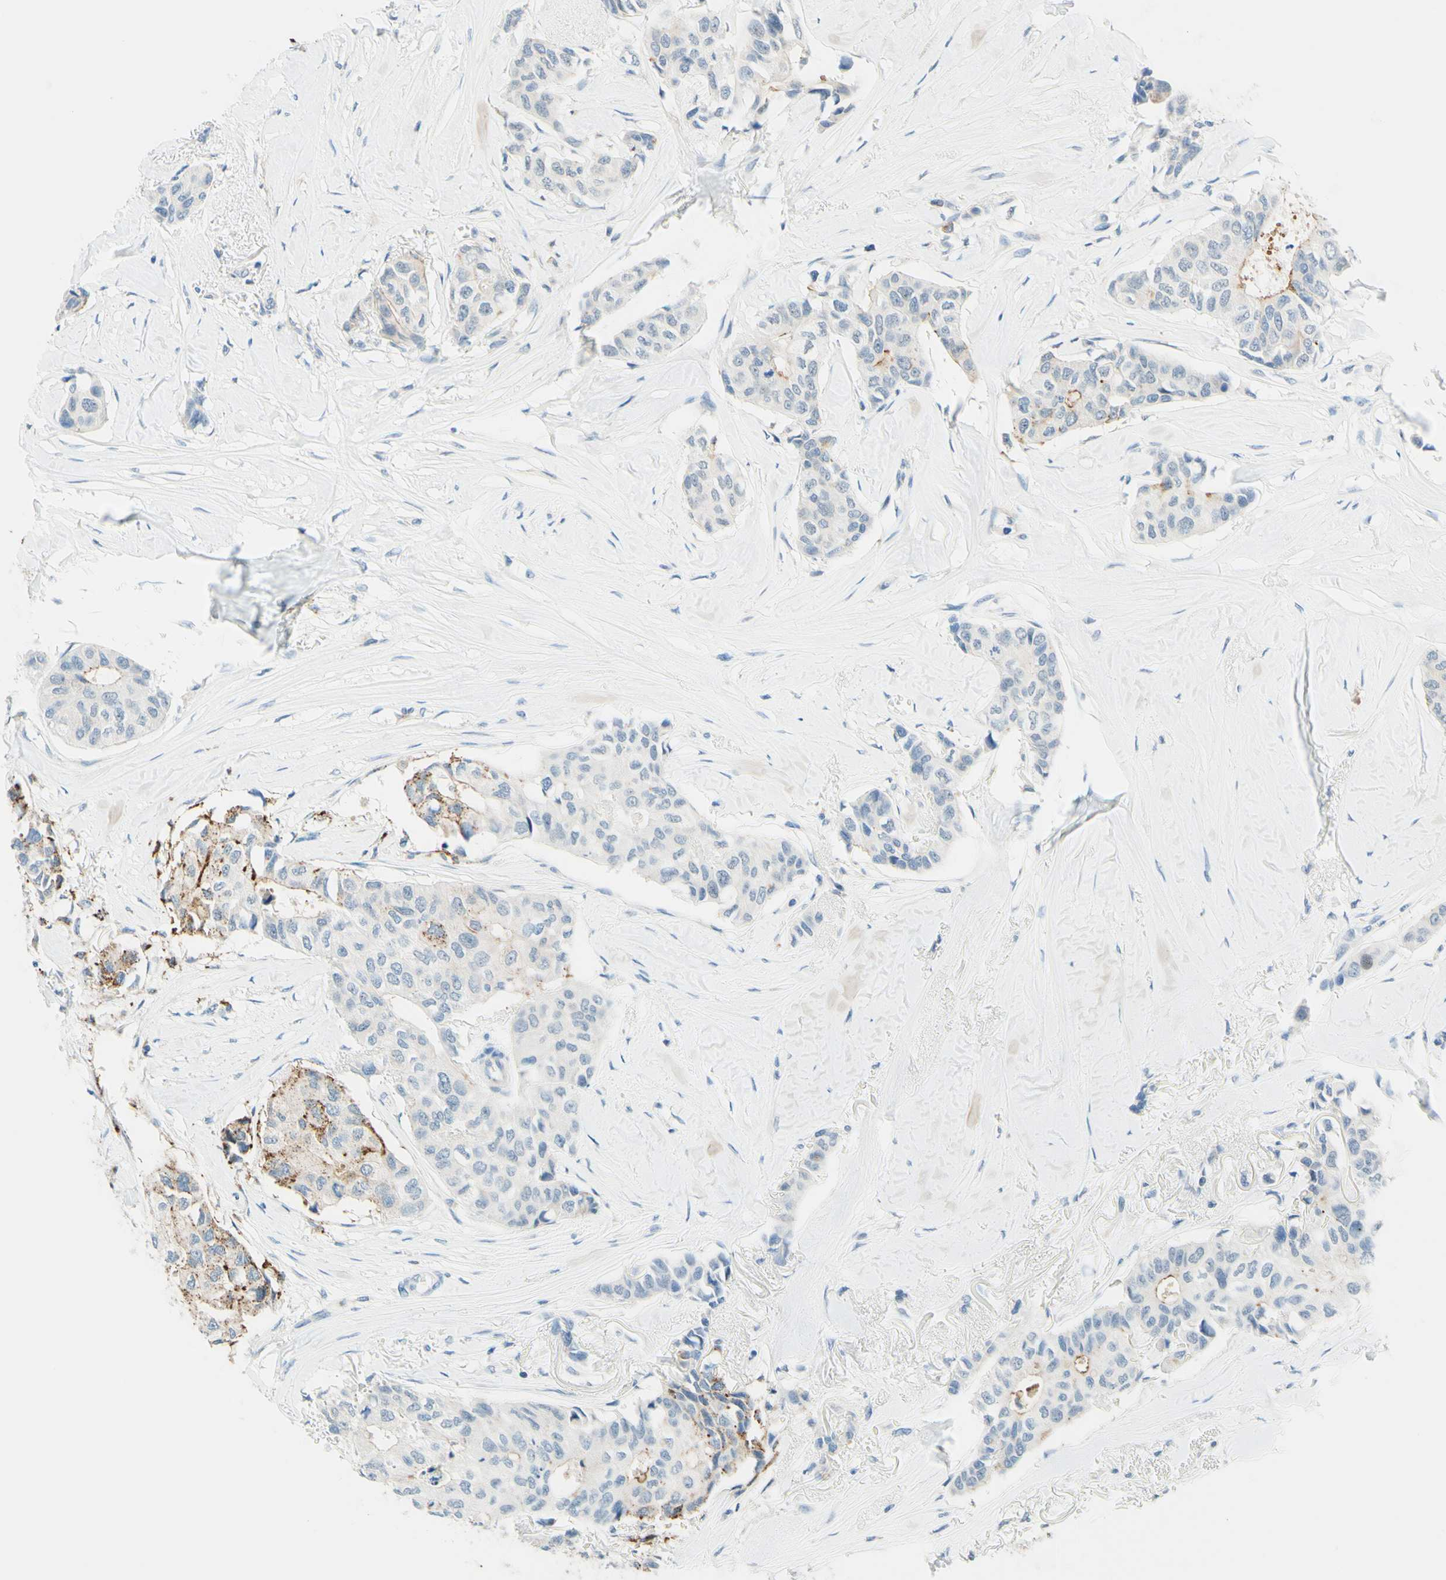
{"staining": {"intensity": "weak", "quantity": "25%-75%", "location": "cytoplasmic/membranous"}, "tissue": "breast cancer", "cell_type": "Tumor cells", "image_type": "cancer", "snomed": [{"axis": "morphology", "description": "Duct carcinoma"}, {"axis": "topography", "description": "Breast"}], "caption": "Protein analysis of breast infiltrating ductal carcinoma tissue demonstrates weak cytoplasmic/membranous positivity in about 25%-75% of tumor cells.", "gene": "TREM2", "patient": {"sex": "female", "age": 80}}